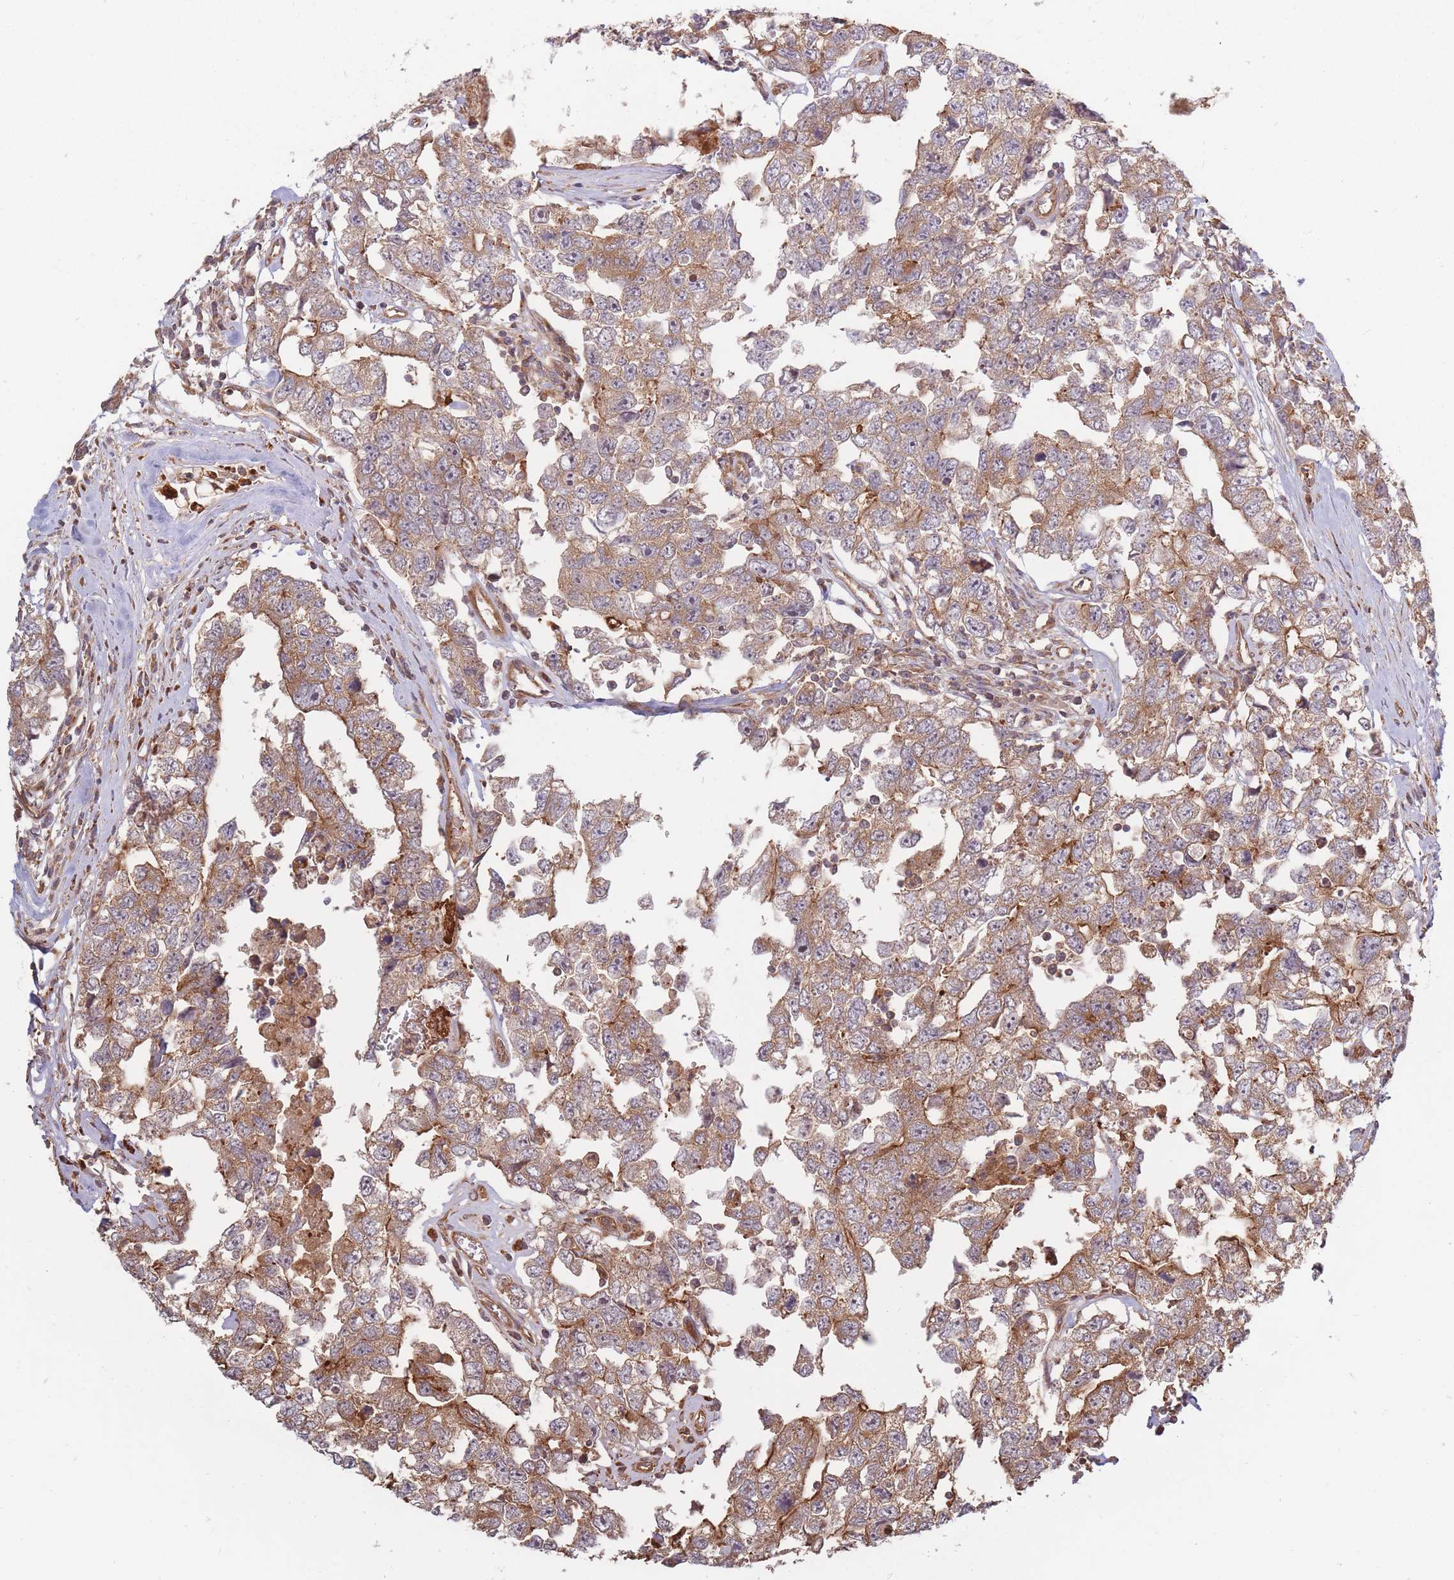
{"staining": {"intensity": "moderate", "quantity": ">75%", "location": "cytoplasmic/membranous"}, "tissue": "testis cancer", "cell_type": "Tumor cells", "image_type": "cancer", "snomed": [{"axis": "morphology", "description": "Carcinoma, Embryonal, NOS"}, {"axis": "topography", "description": "Testis"}], "caption": "Protein expression analysis of human testis embryonal carcinoma reveals moderate cytoplasmic/membranous expression in approximately >75% of tumor cells.", "gene": "RASSF2", "patient": {"sex": "male", "age": 22}}